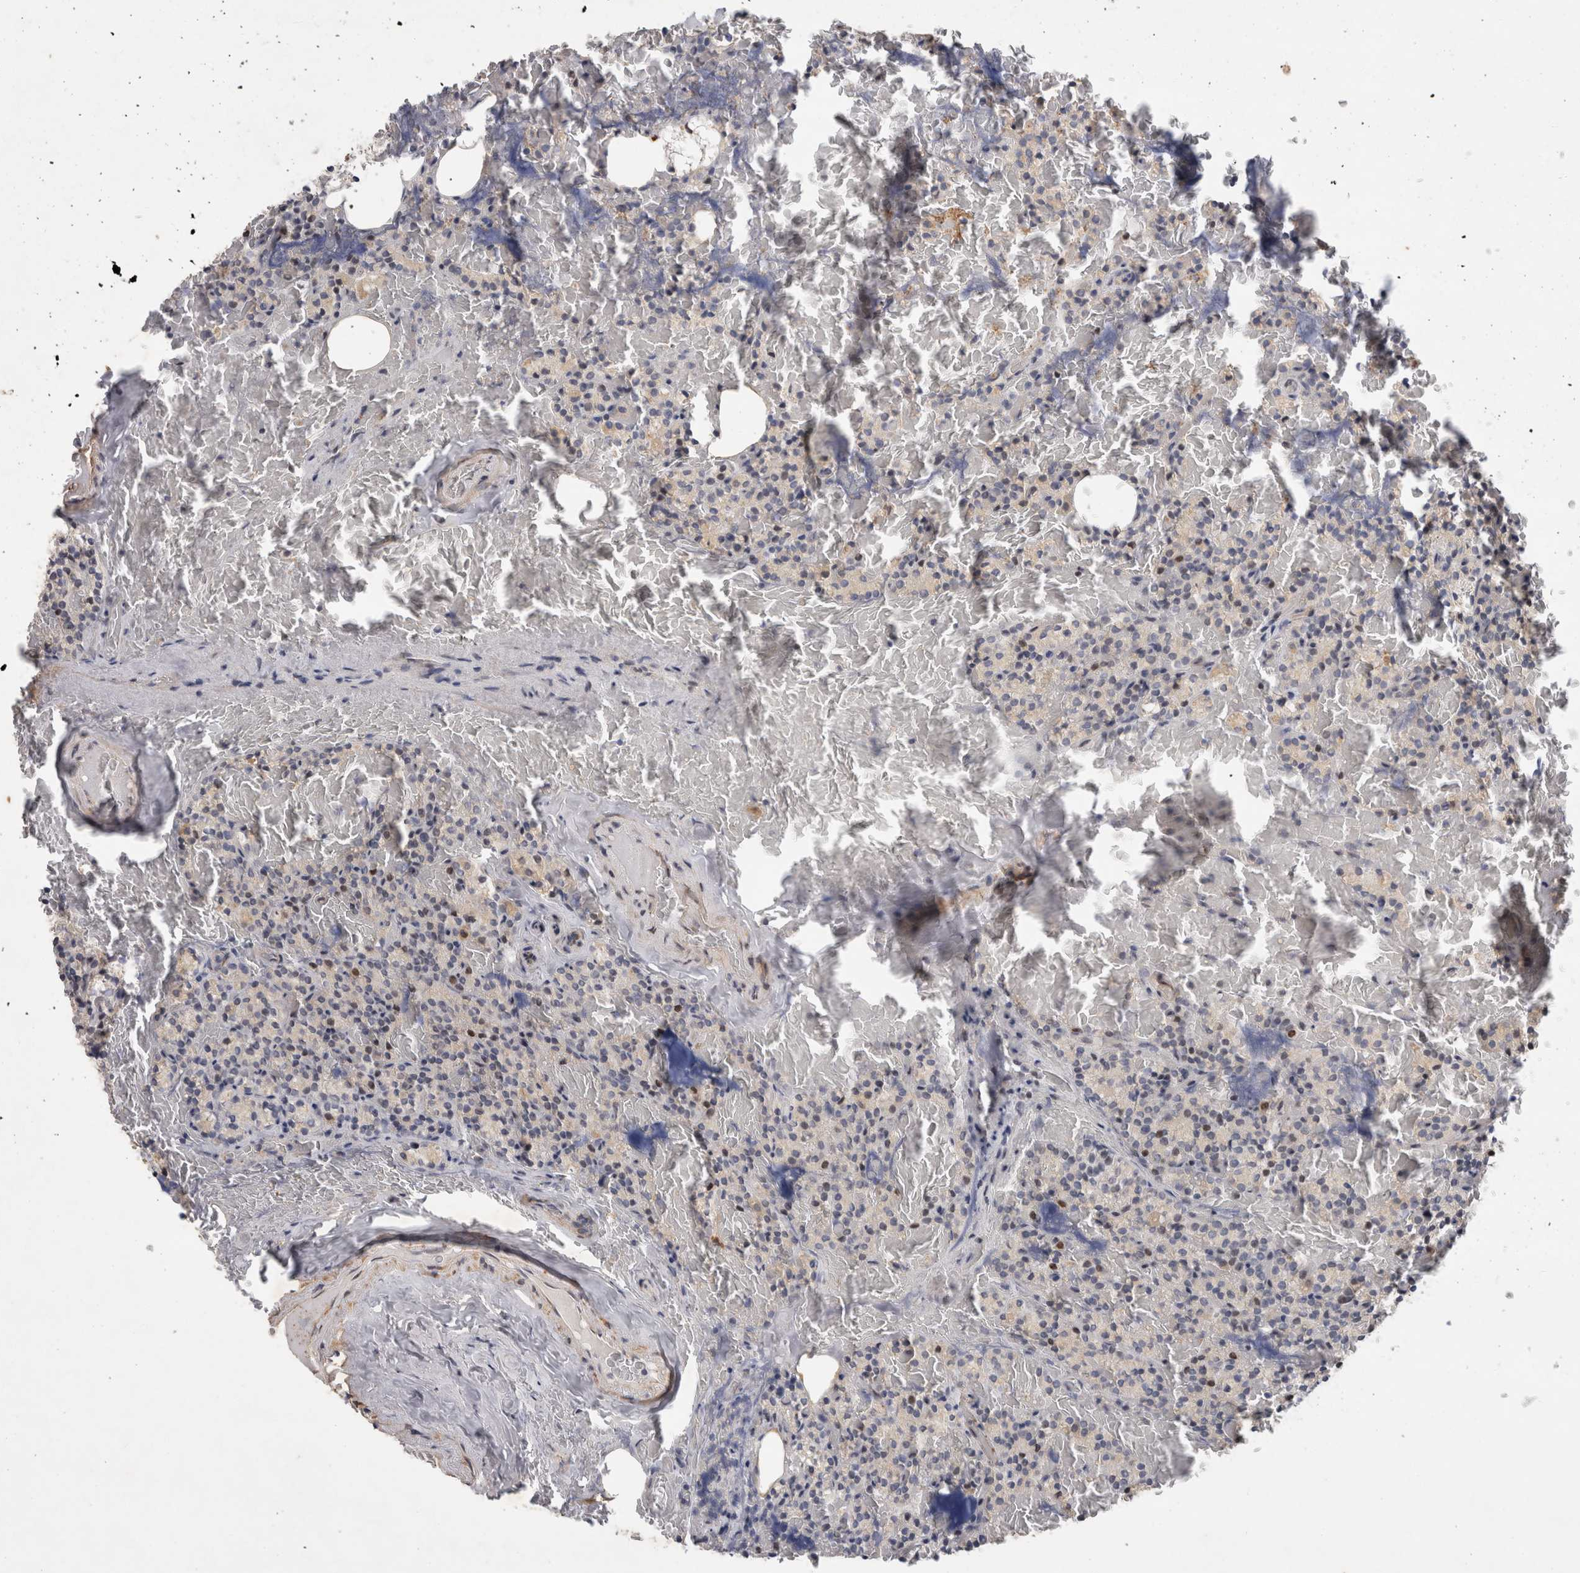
{"staining": {"intensity": "moderate", "quantity": "<25%", "location": "nuclear"}, "tissue": "parathyroid gland", "cell_type": "Glandular cells", "image_type": "normal", "snomed": [{"axis": "morphology", "description": "Normal tissue, NOS"}, {"axis": "topography", "description": "Parathyroid gland"}], "caption": "Protein expression analysis of unremarkable human parathyroid gland reveals moderate nuclear positivity in approximately <25% of glandular cells. (DAB = brown stain, brightfield microscopy at high magnification).", "gene": "C8orf58", "patient": {"sex": "female", "age": 78}}